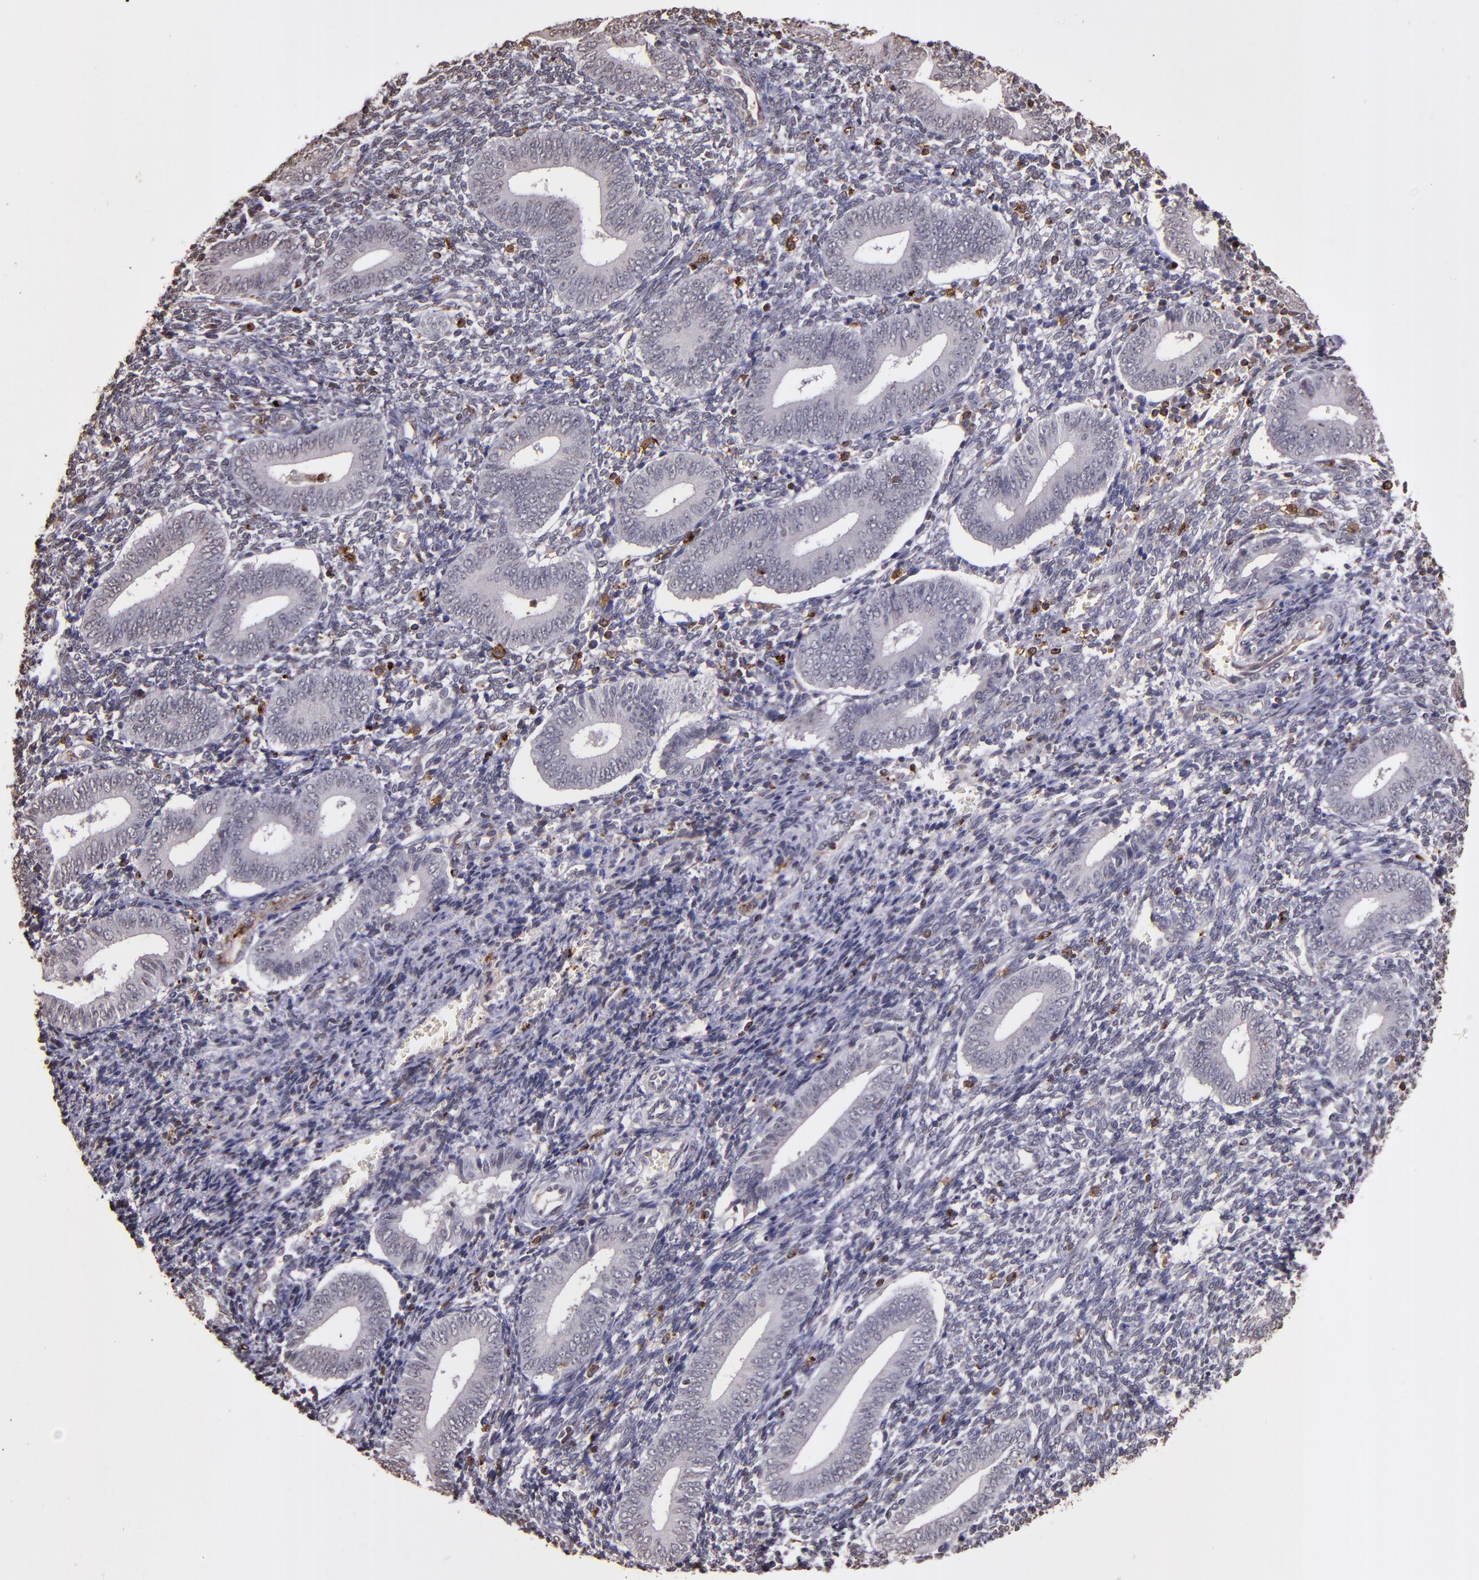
{"staining": {"intensity": "moderate", "quantity": "<25%", "location": "cytoplasmic/membranous"}, "tissue": "endometrium", "cell_type": "Cells in endometrial stroma", "image_type": "normal", "snomed": [{"axis": "morphology", "description": "Normal tissue, NOS"}, {"axis": "topography", "description": "Uterus"}, {"axis": "topography", "description": "Endometrium"}], "caption": "Cells in endometrial stroma reveal moderate cytoplasmic/membranous expression in about <25% of cells in unremarkable endometrium. (Brightfield microscopy of DAB IHC at high magnification).", "gene": "SLC2A3", "patient": {"sex": "female", "age": 33}}